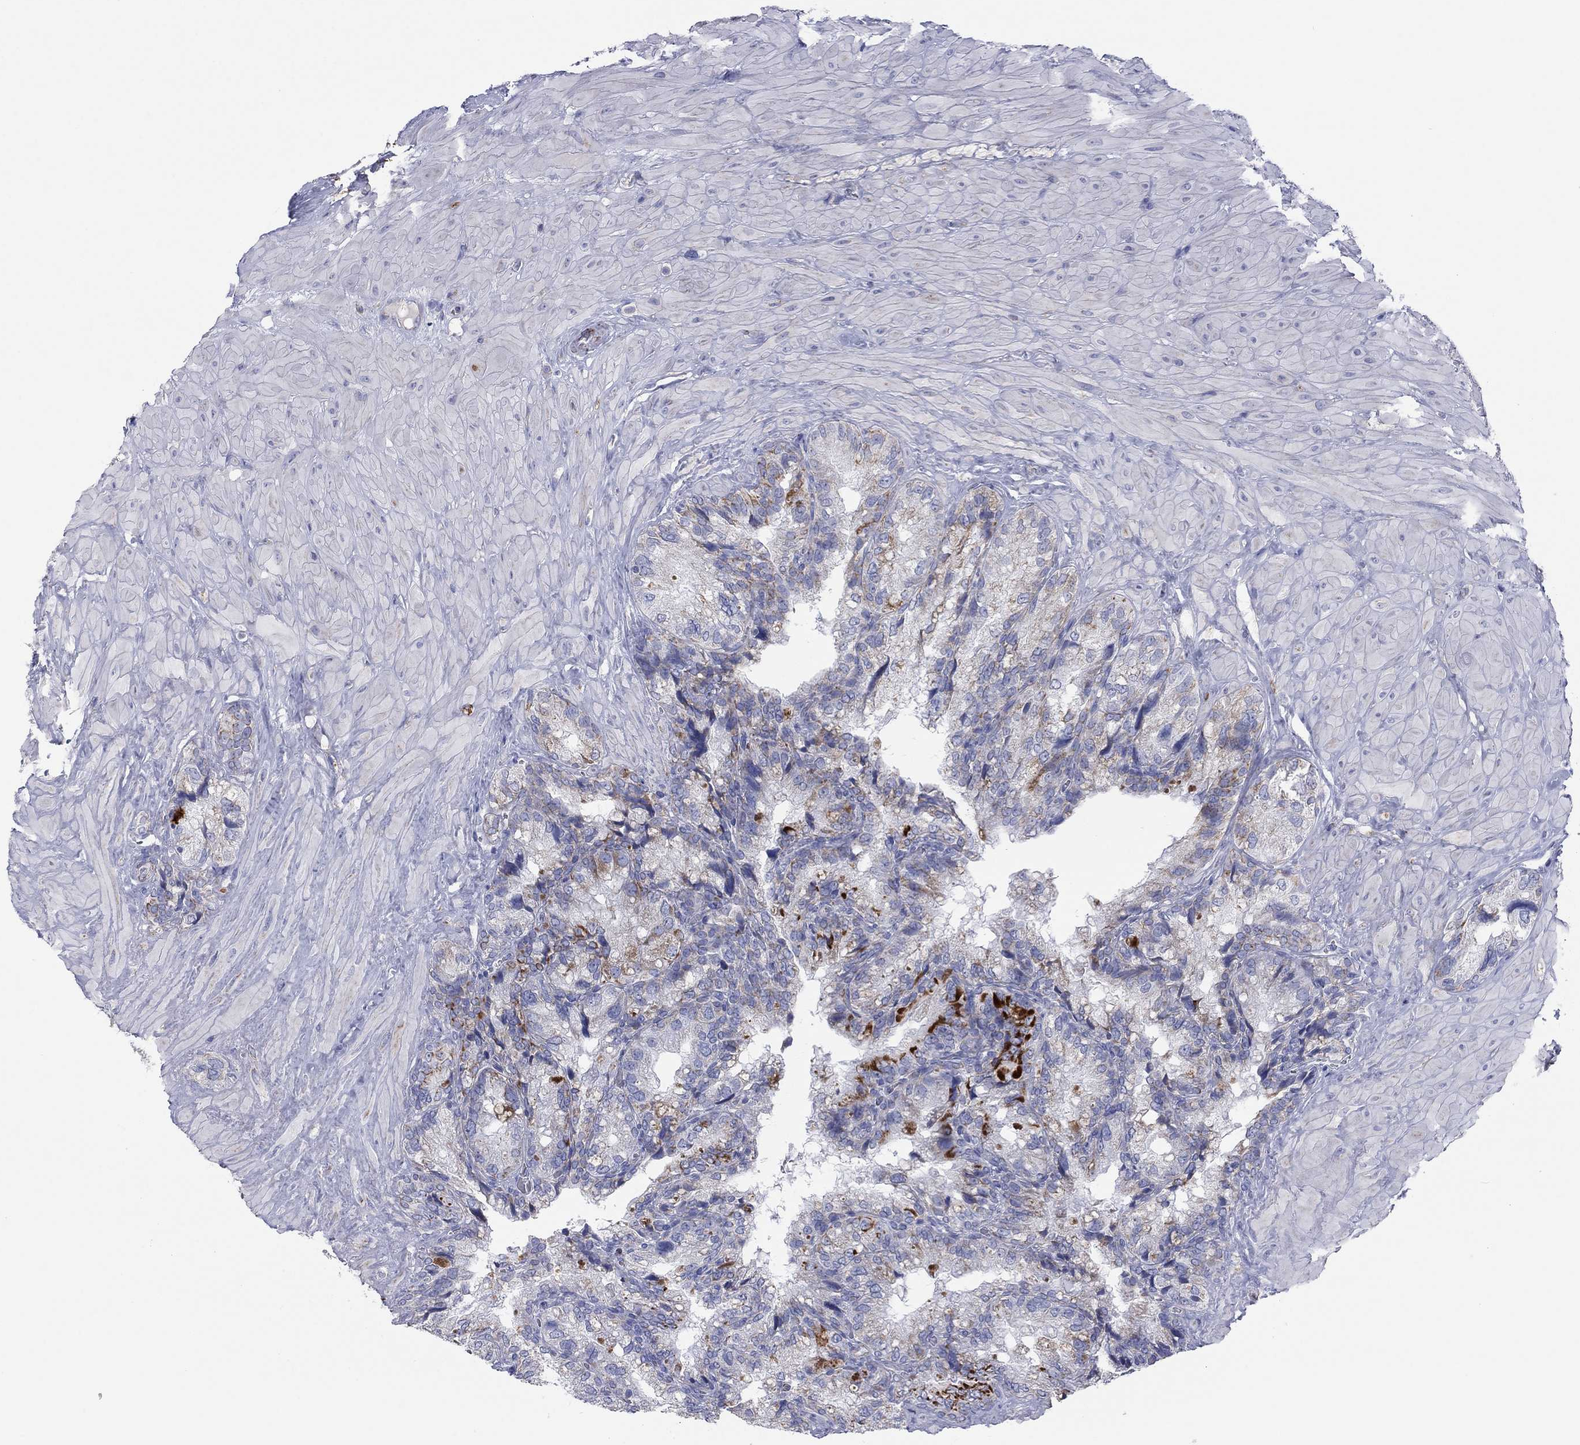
{"staining": {"intensity": "strong", "quantity": "<25%", "location": "cytoplasmic/membranous"}, "tissue": "prostate cancer", "cell_type": "Tumor cells", "image_type": "cancer", "snomed": [{"axis": "morphology", "description": "Adenocarcinoma, NOS"}, {"axis": "topography", "description": "Prostate and seminal vesicle, NOS"}], "caption": "A photomicrograph showing strong cytoplasmic/membranous expression in about <25% of tumor cells in prostate cancer, as visualized by brown immunohistochemical staining.", "gene": "MGST3", "patient": {"sex": "male", "age": 62}}